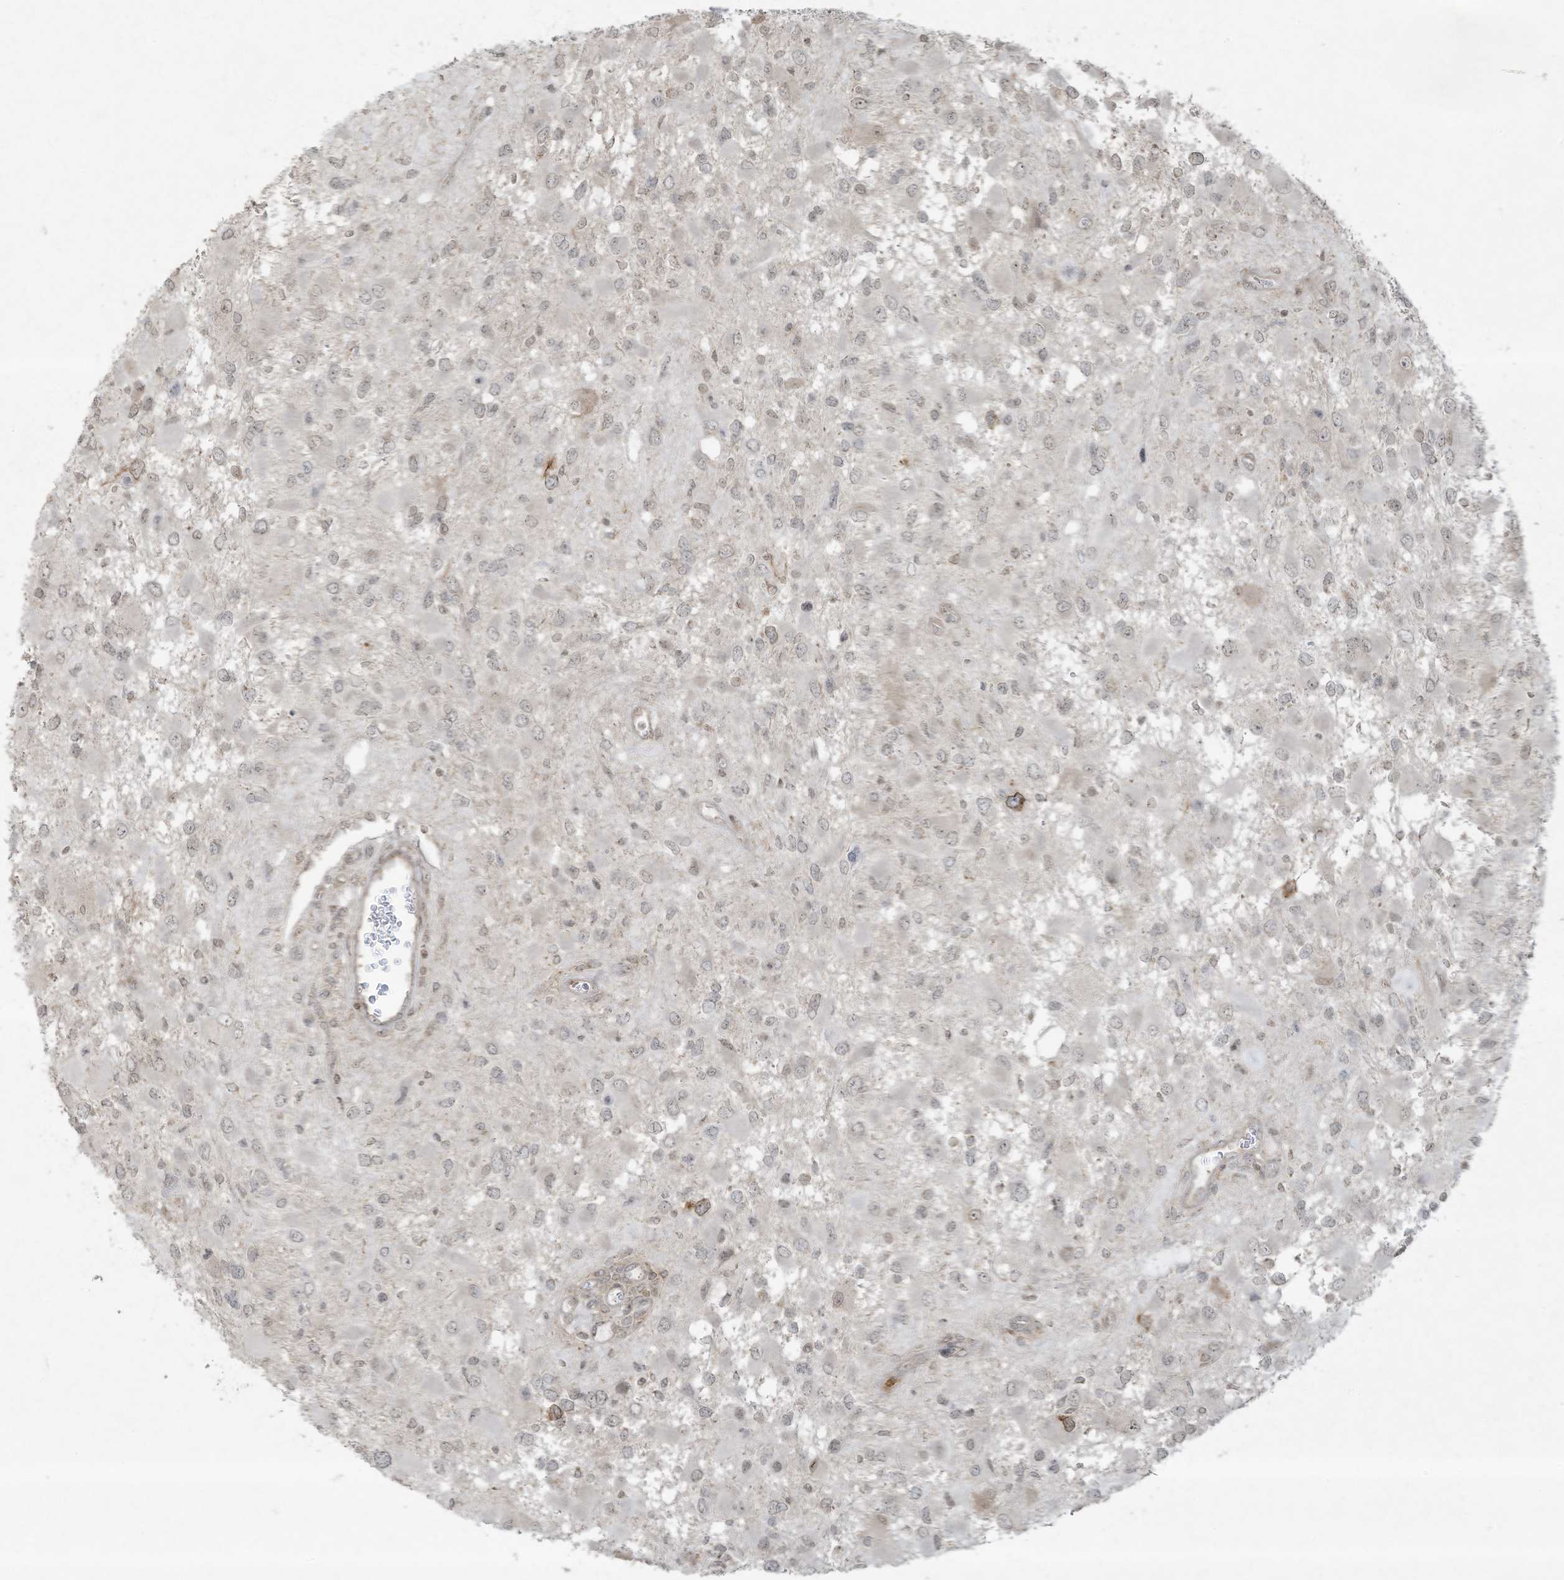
{"staining": {"intensity": "negative", "quantity": "none", "location": "none"}, "tissue": "glioma", "cell_type": "Tumor cells", "image_type": "cancer", "snomed": [{"axis": "morphology", "description": "Glioma, malignant, High grade"}, {"axis": "topography", "description": "Brain"}], "caption": "IHC of glioma displays no staining in tumor cells.", "gene": "ZNF263", "patient": {"sex": "male", "age": 53}}